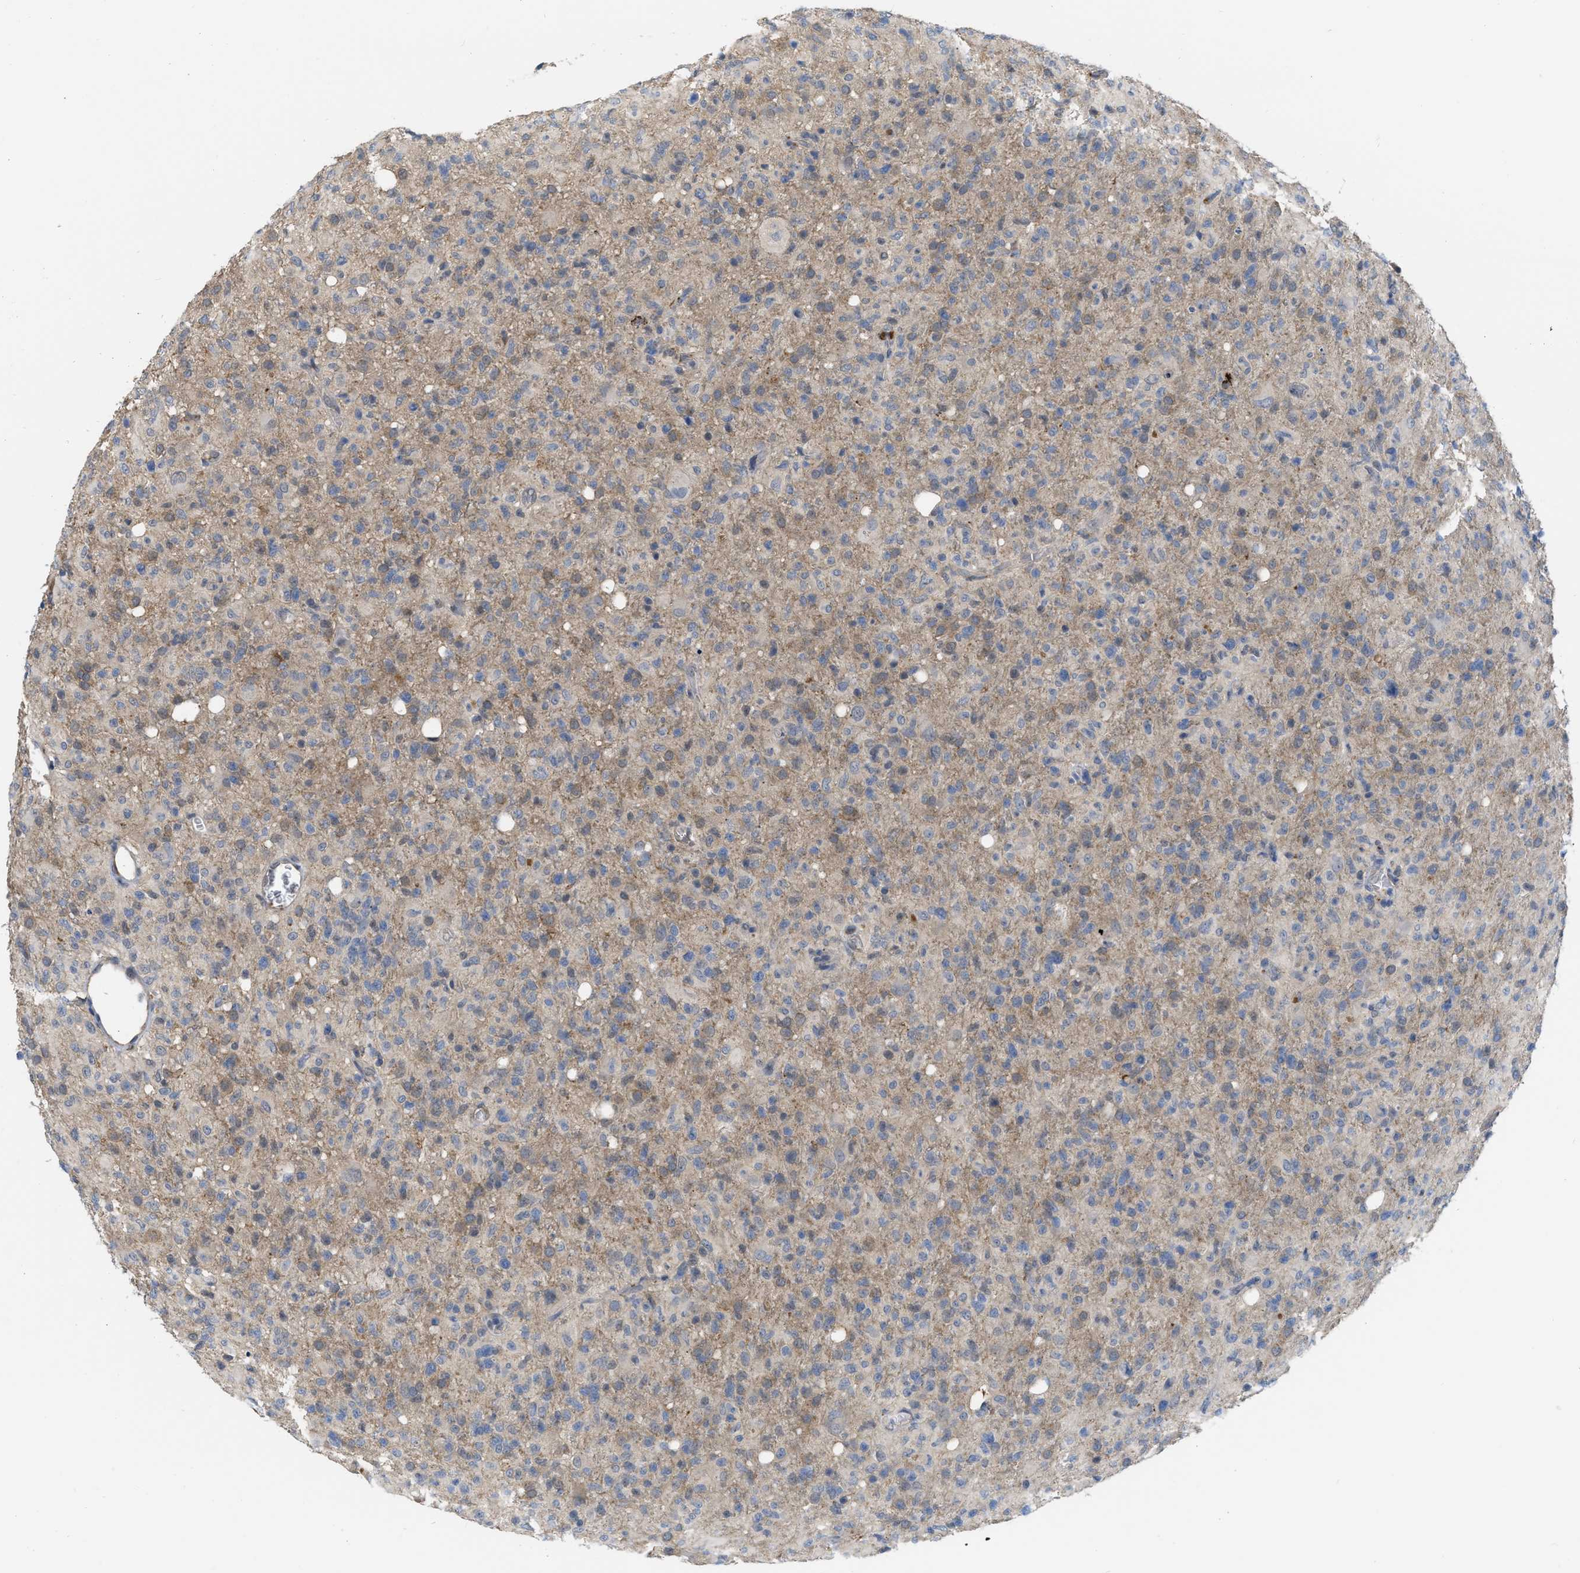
{"staining": {"intensity": "negative", "quantity": "none", "location": "none"}, "tissue": "glioma", "cell_type": "Tumor cells", "image_type": "cancer", "snomed": [{"axis": "morphology", "description": "Glioma, malignant, High grade"}, {"axis": "topography", "description": "Brain"}], "caption": "Malignant glioma (high-grade) was stained to show a protein in brown. There is no significant expression in tumor cells. (DAB immunohistochemistry with hematoxylin counter stain).", "gene": "NAPEPLD", "patient": {"sex": "female", "age": 57}}